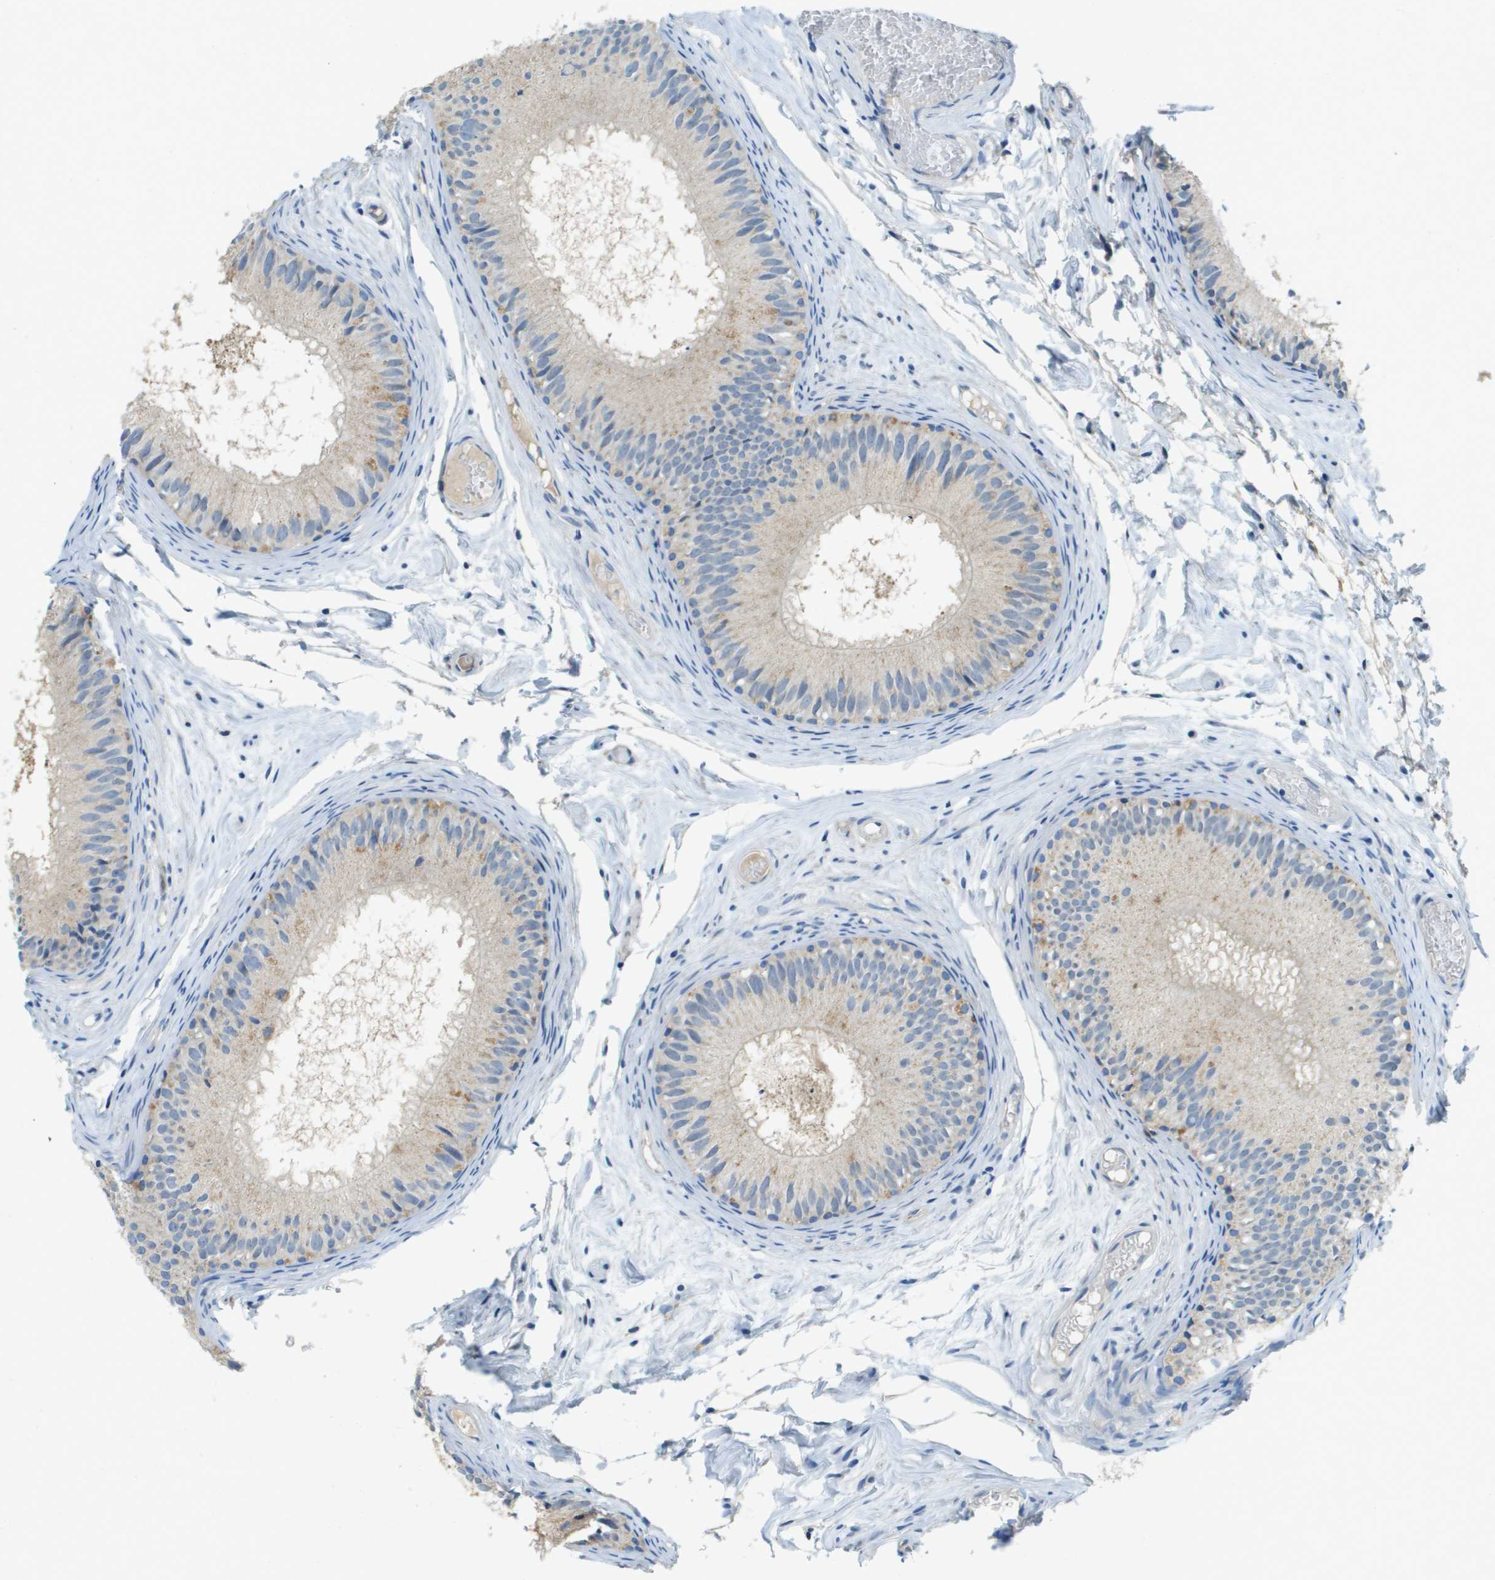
{"staining": {"intensity": "weak", "quantity": "25%-75%", "location": "cytoplasmic/membranous"}, "tissue": "epididymis", "cell_type": "Glandular cells", "image_type": "normal", "snomed": [{"axis": "morphology", "description": "Normal tissue, NOS"}, {"axis": "topography", "description": "Epididymis"}], "caption": "The photomicrograph reveals staining of normal epididymis, revealing weak cytoplasmic/membranous protein expression (brown color) within glandular cells. The protein of interest is stained brown, and the nuclei are stained in blue (DAB (3,3'-diaminobenzidine) IHC with brightfield microscopy, high magnification).", "gene": "CYGB", "patient": {"sex": "male", "age": 46}}